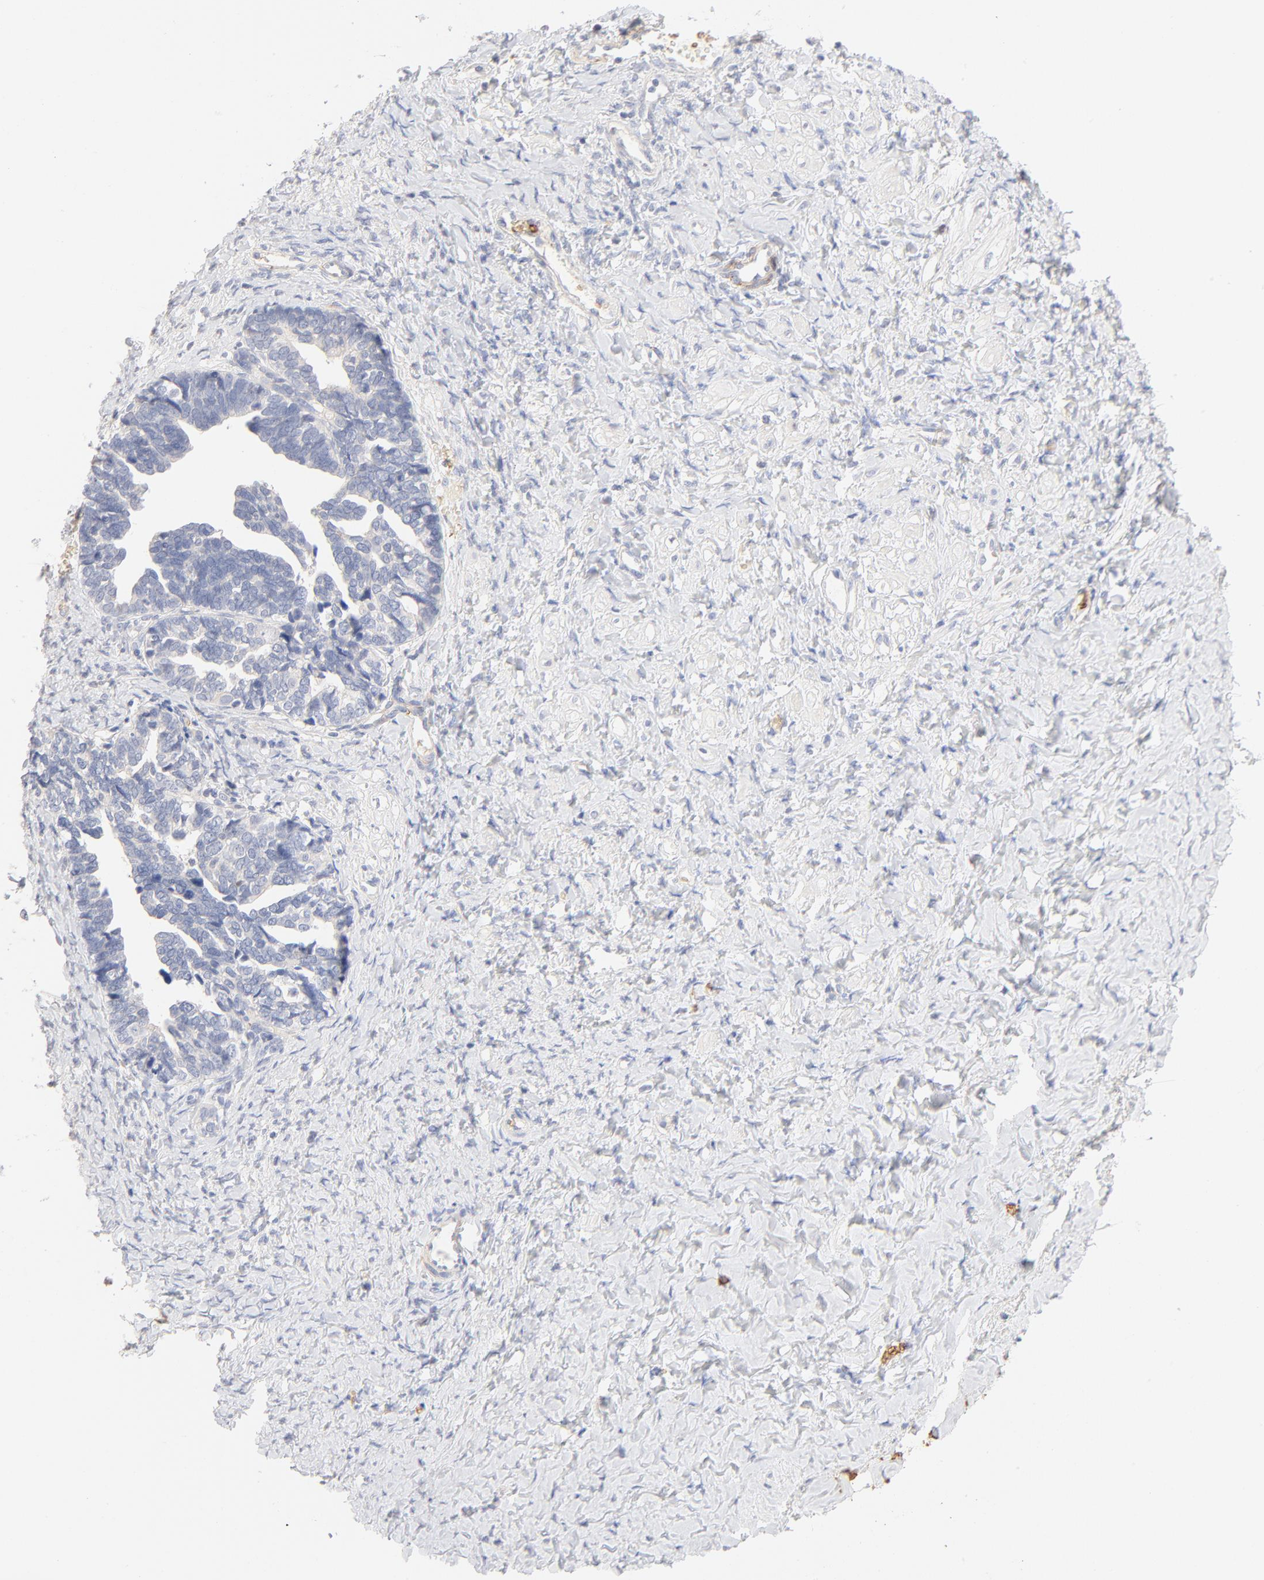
{"staining": {"intensity": "negative", "quantity": "none", "location": "none"}, "tissue": "ovarian cancer", "cell_type": "Tumor cells", "image_type": "cancer", "snomed": [{"axis": "morphology", "description": "Cystadenocarcinoma, serous, NOS"}, {"axis": "topography", "description": "Ovary"}], "caption": "DAB (3,3'-diaminobenzidine) immunohistochemical staining of human serous cystadenocarcinoma (ovarian) exhibits no significant positivity in tumor cells. (DAB IHC with hematoxylin counter stain).", "gene": "SPTB", "patient": {"sex": "female", "age": 77}}